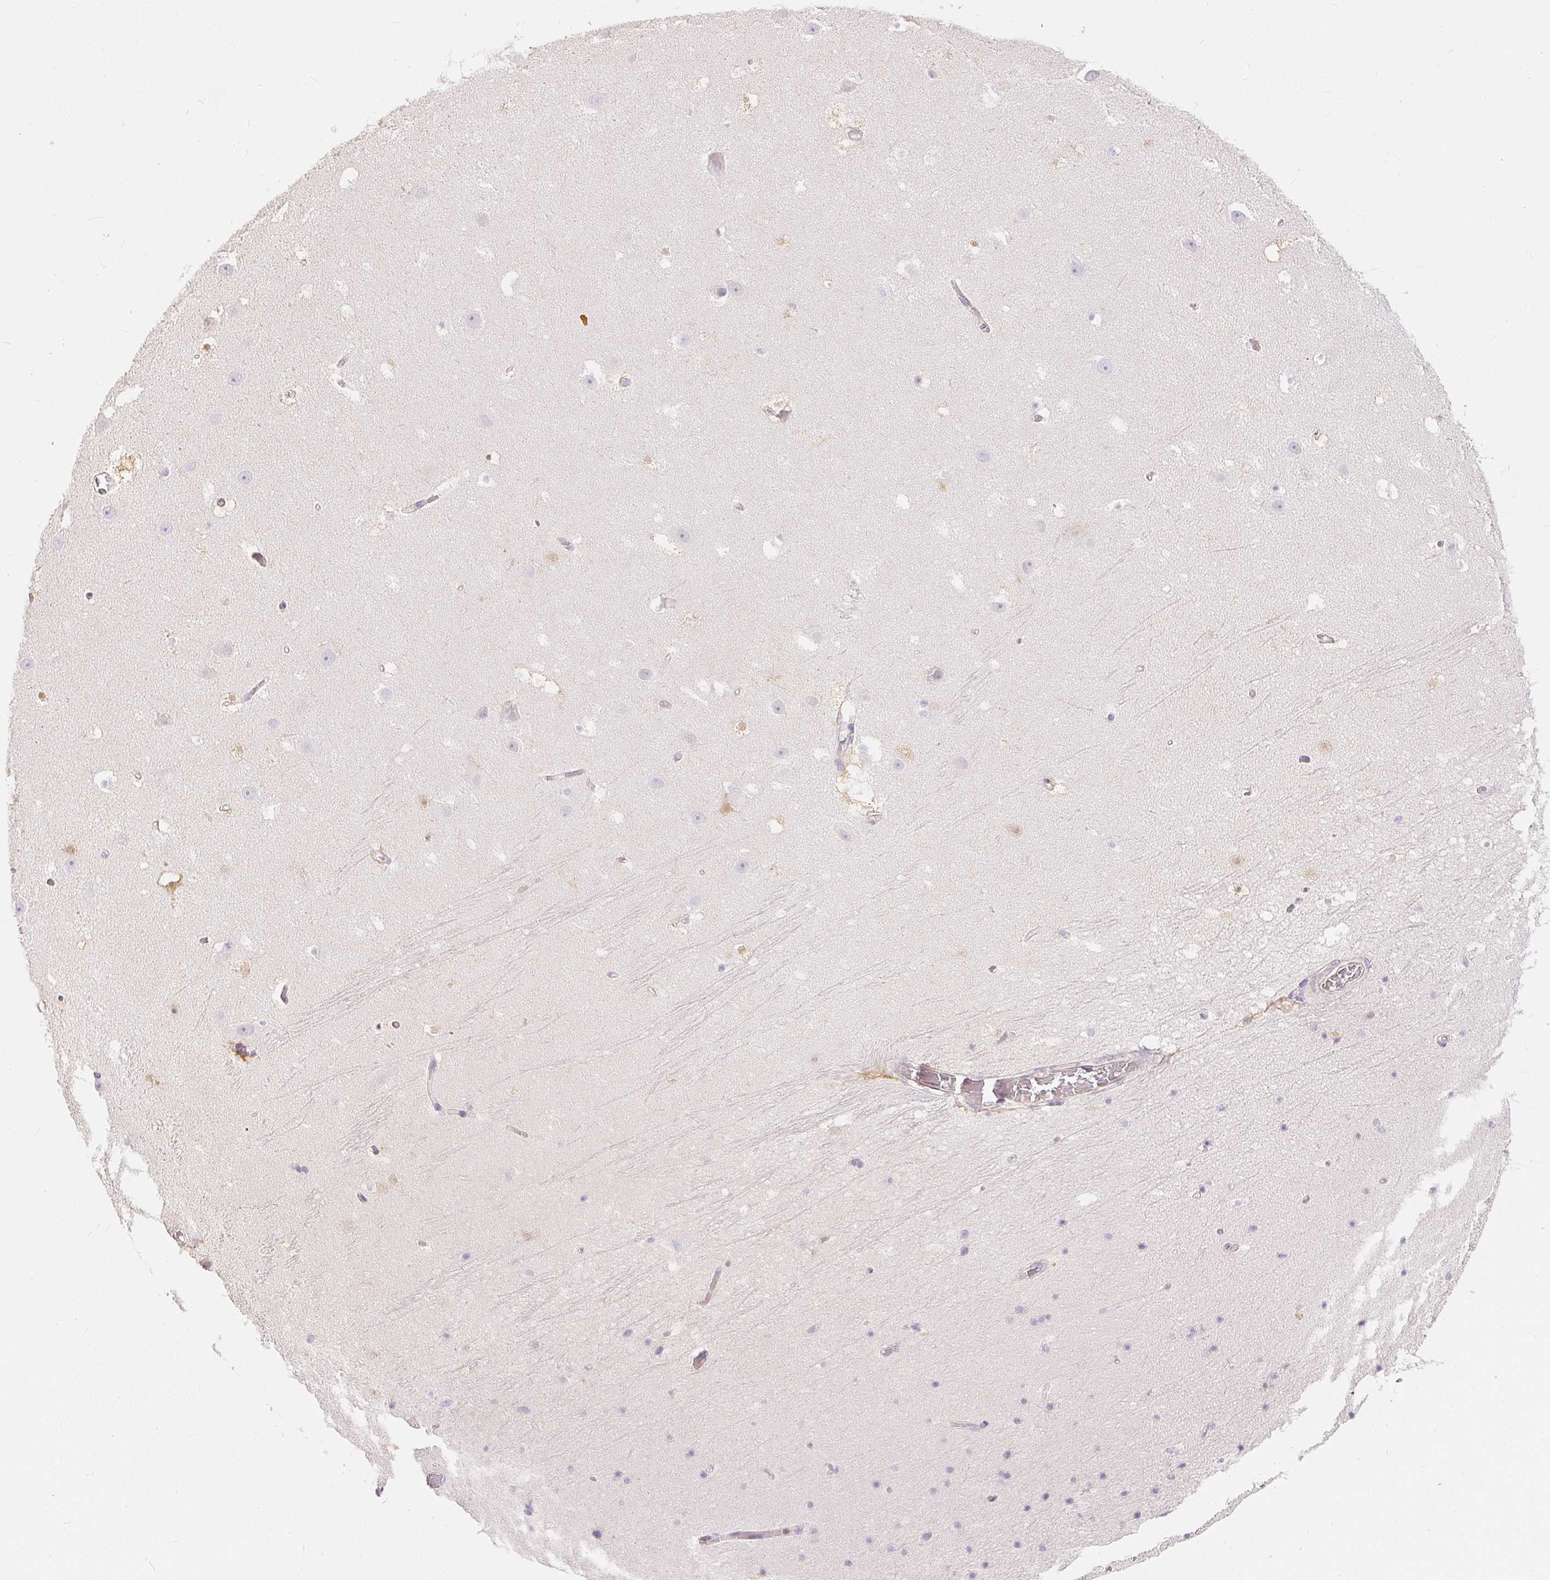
{"staining": {"intensity": "negative", "quantity": "none", "location": "none"}, "tissue": "hippocampus", "cell_type": "Glial cells", "image_type": "normal", "snomed": [{"axis": "morphology", "description": "Normal tissue, NOS"}, {"axis": "topography", "description": "Hippocampus"}], "caption": "The histopathology image demonstrates no staining of glial cells in benign hippocampus. (Immunohistochemistry, brightfield microscopy, high magnification).", "gene": "S100A3", "patient": {"sex": "male", "age": 26}}